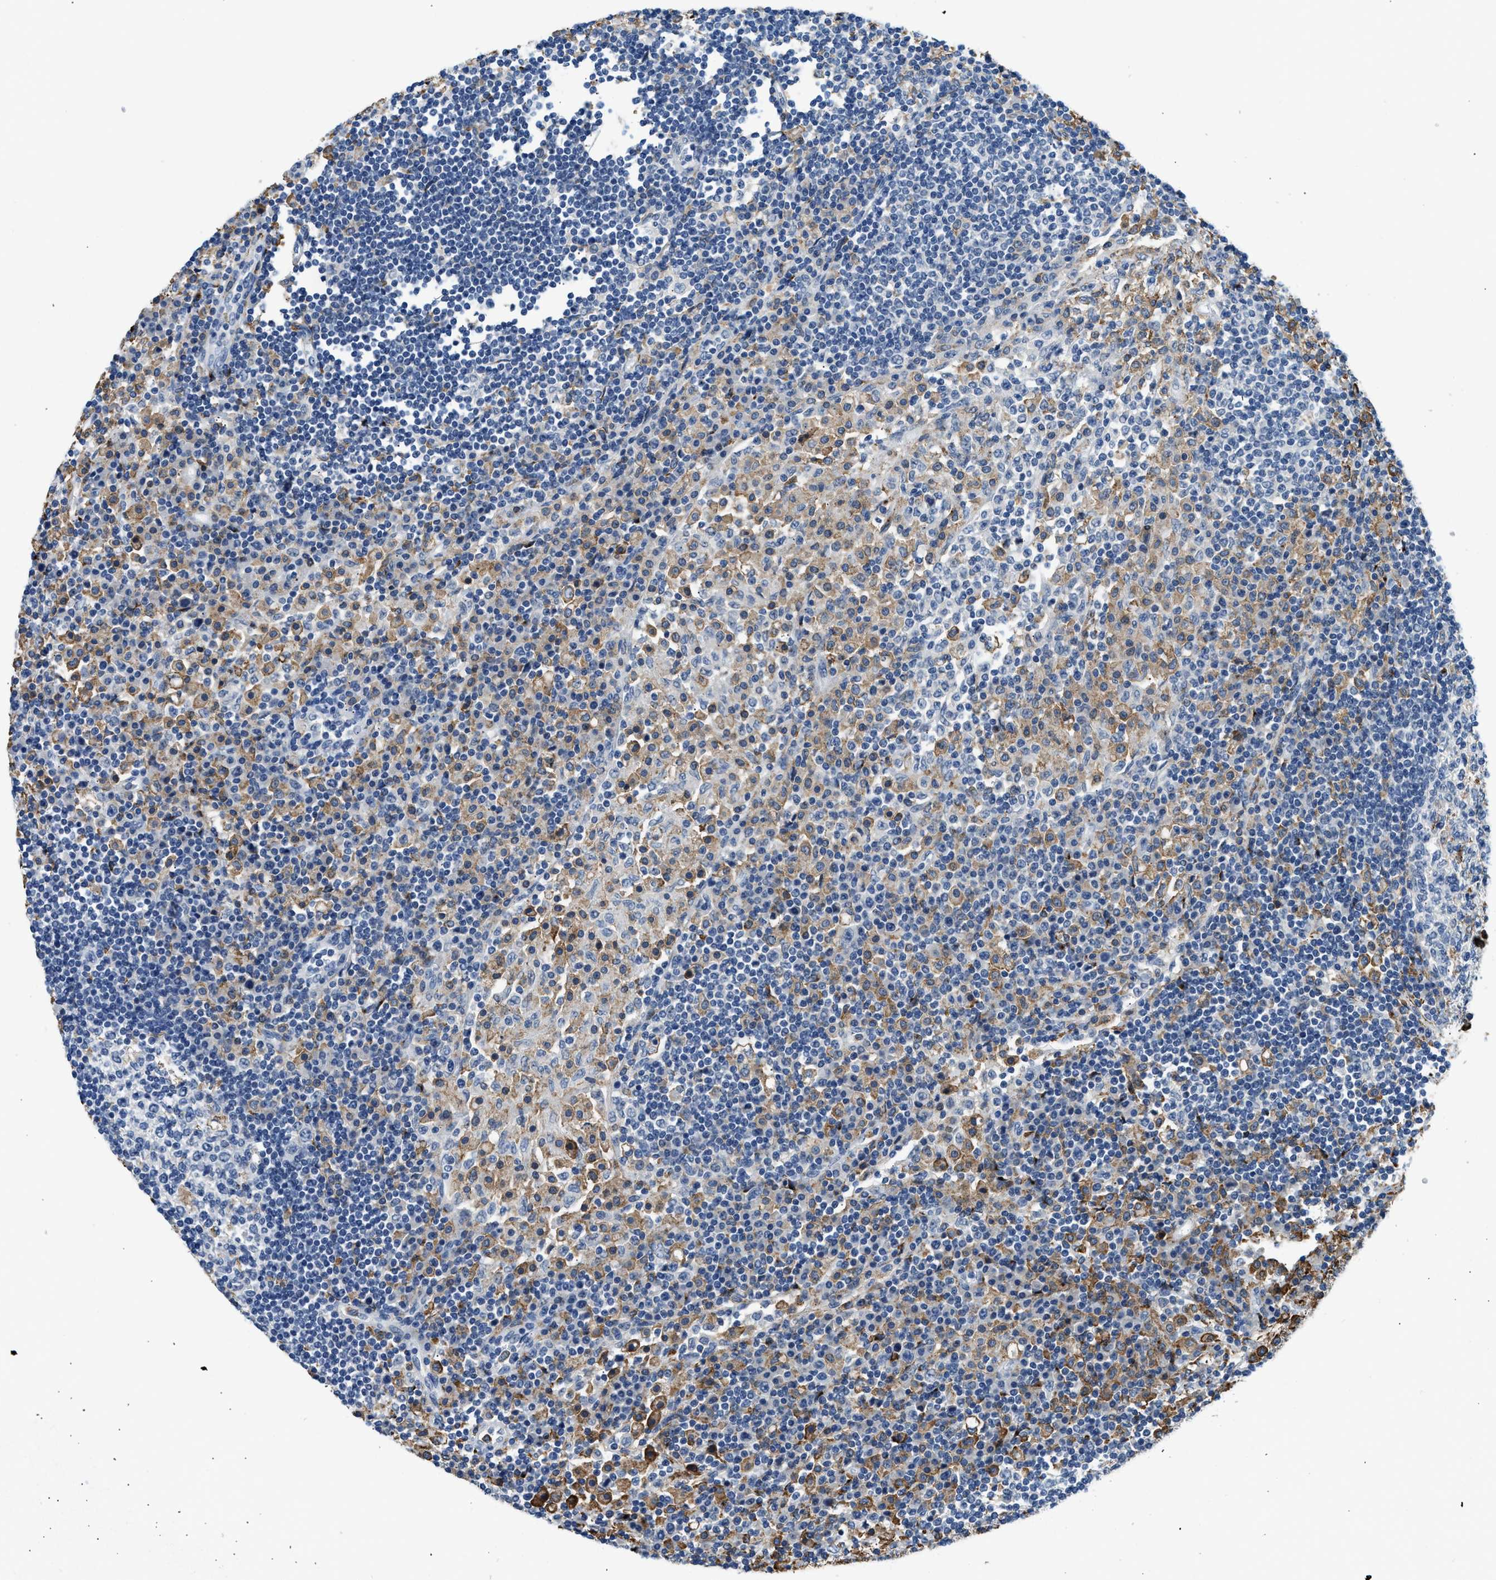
{"staining": {"intensity": "negative", "quantity": "none", "location": "none"}, "tissue": "lymph node", "cell_type": "Germinal center cells", "image_type": "normal", "snomed": [{"axis": "morphology", "description": "Normal tissue, NOS"}, {"axis": "topography", "description": "Lymph node"}], "caption": "An image of lymph node stained for a protein demonstrates no brown staining in germinal center cells. (Brightfield microscopy of DAB (3,3'-diaminobenzidine) IHC at high magnification).", "gene": "LRP1", "patient": {"sex": "female", "age": 53}}